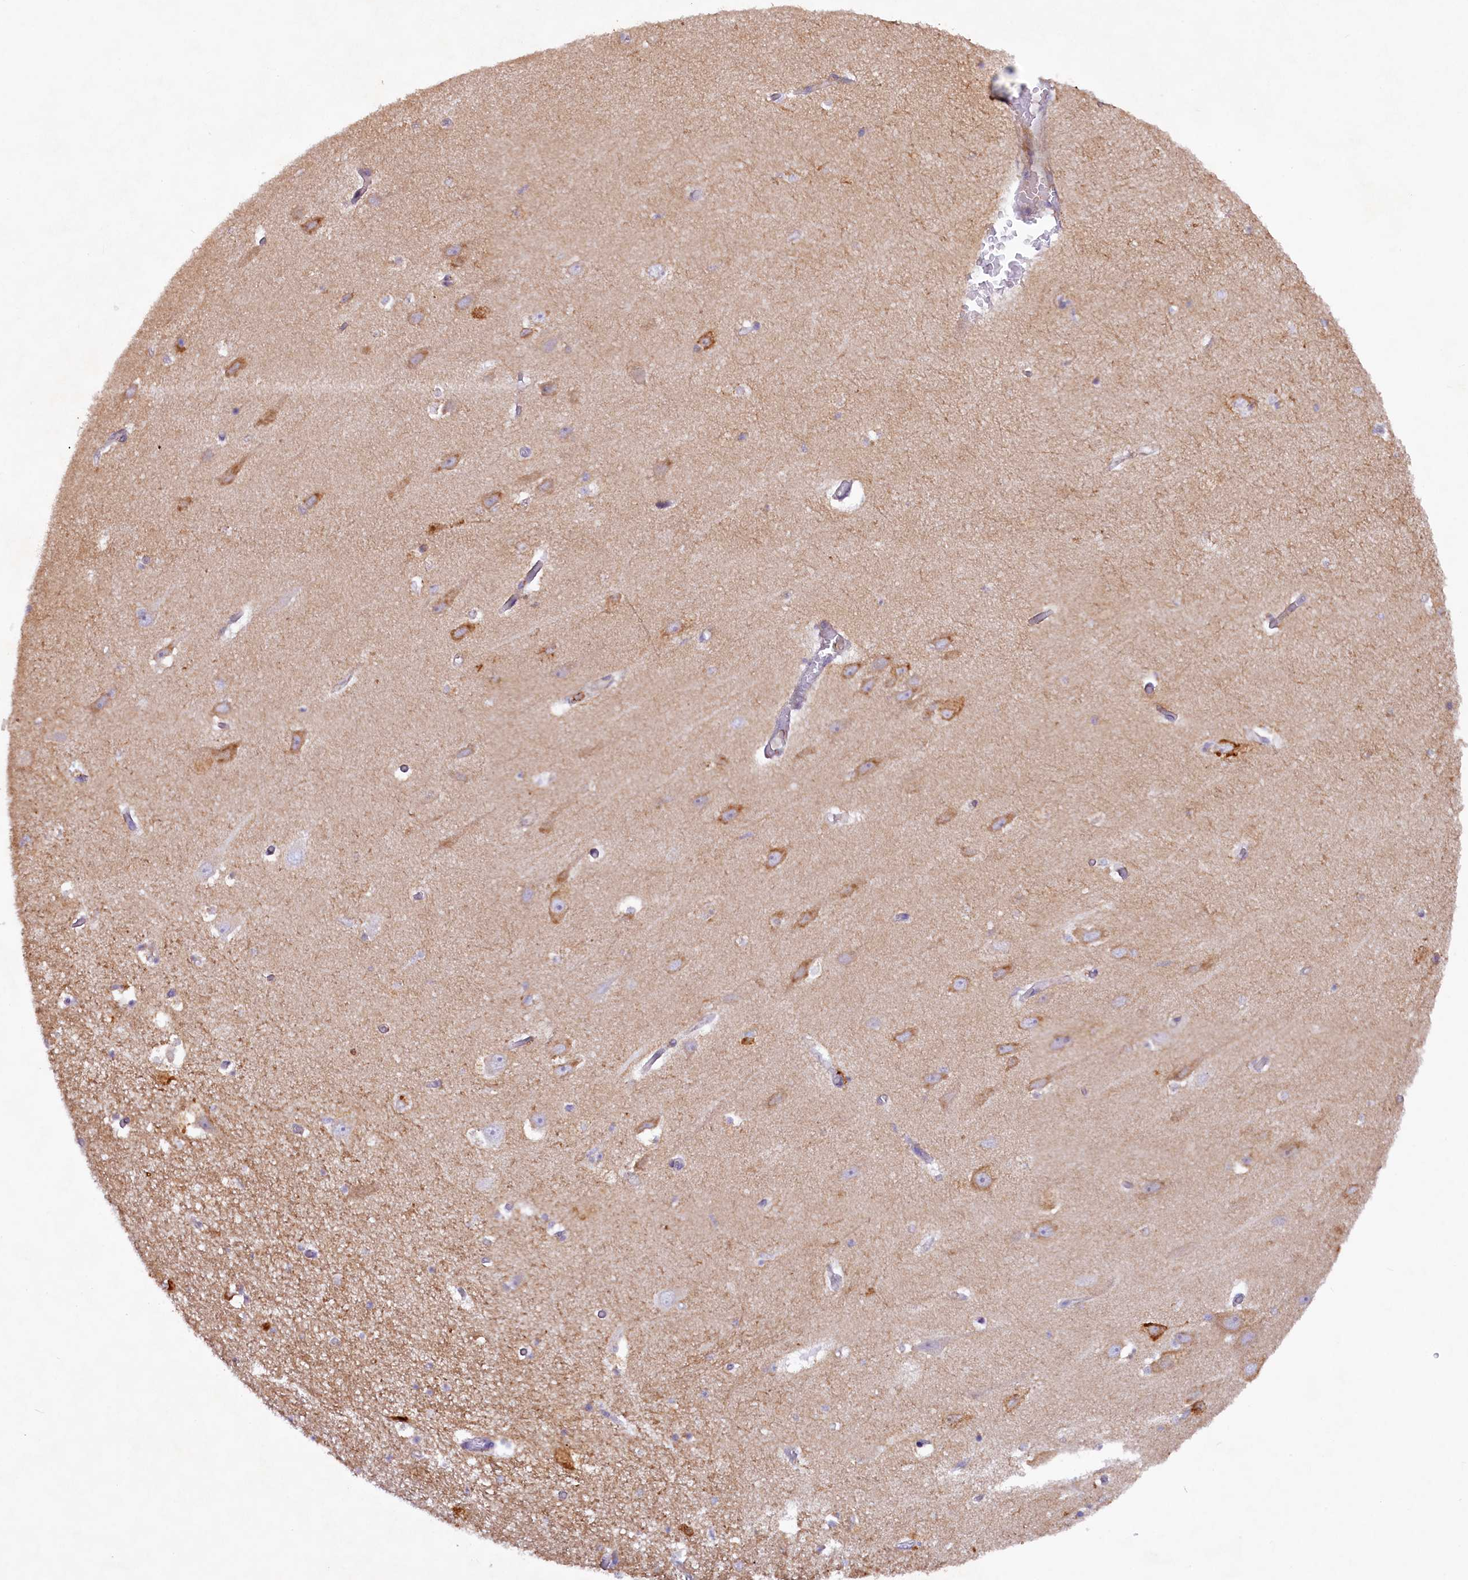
{"staining": {"intensity": "weak", "quantity": "<25%", "location": "cytoplasmic/membranous"}, "tissue": "hippocampus", "cell_type": "Glial cells", "image_type": "normal", "snomed": [{"axis": "morphology", "description": "Normal tissue, NOS"}, {"axis": "topography", "description": "Hippocampus"}], "caption": "DAB immunohistochemical staining of normal human hippocampus shows no significant expression in glial cells.", "gene": "SSC5D", "patient": {"sex": "female", "age": 64}}